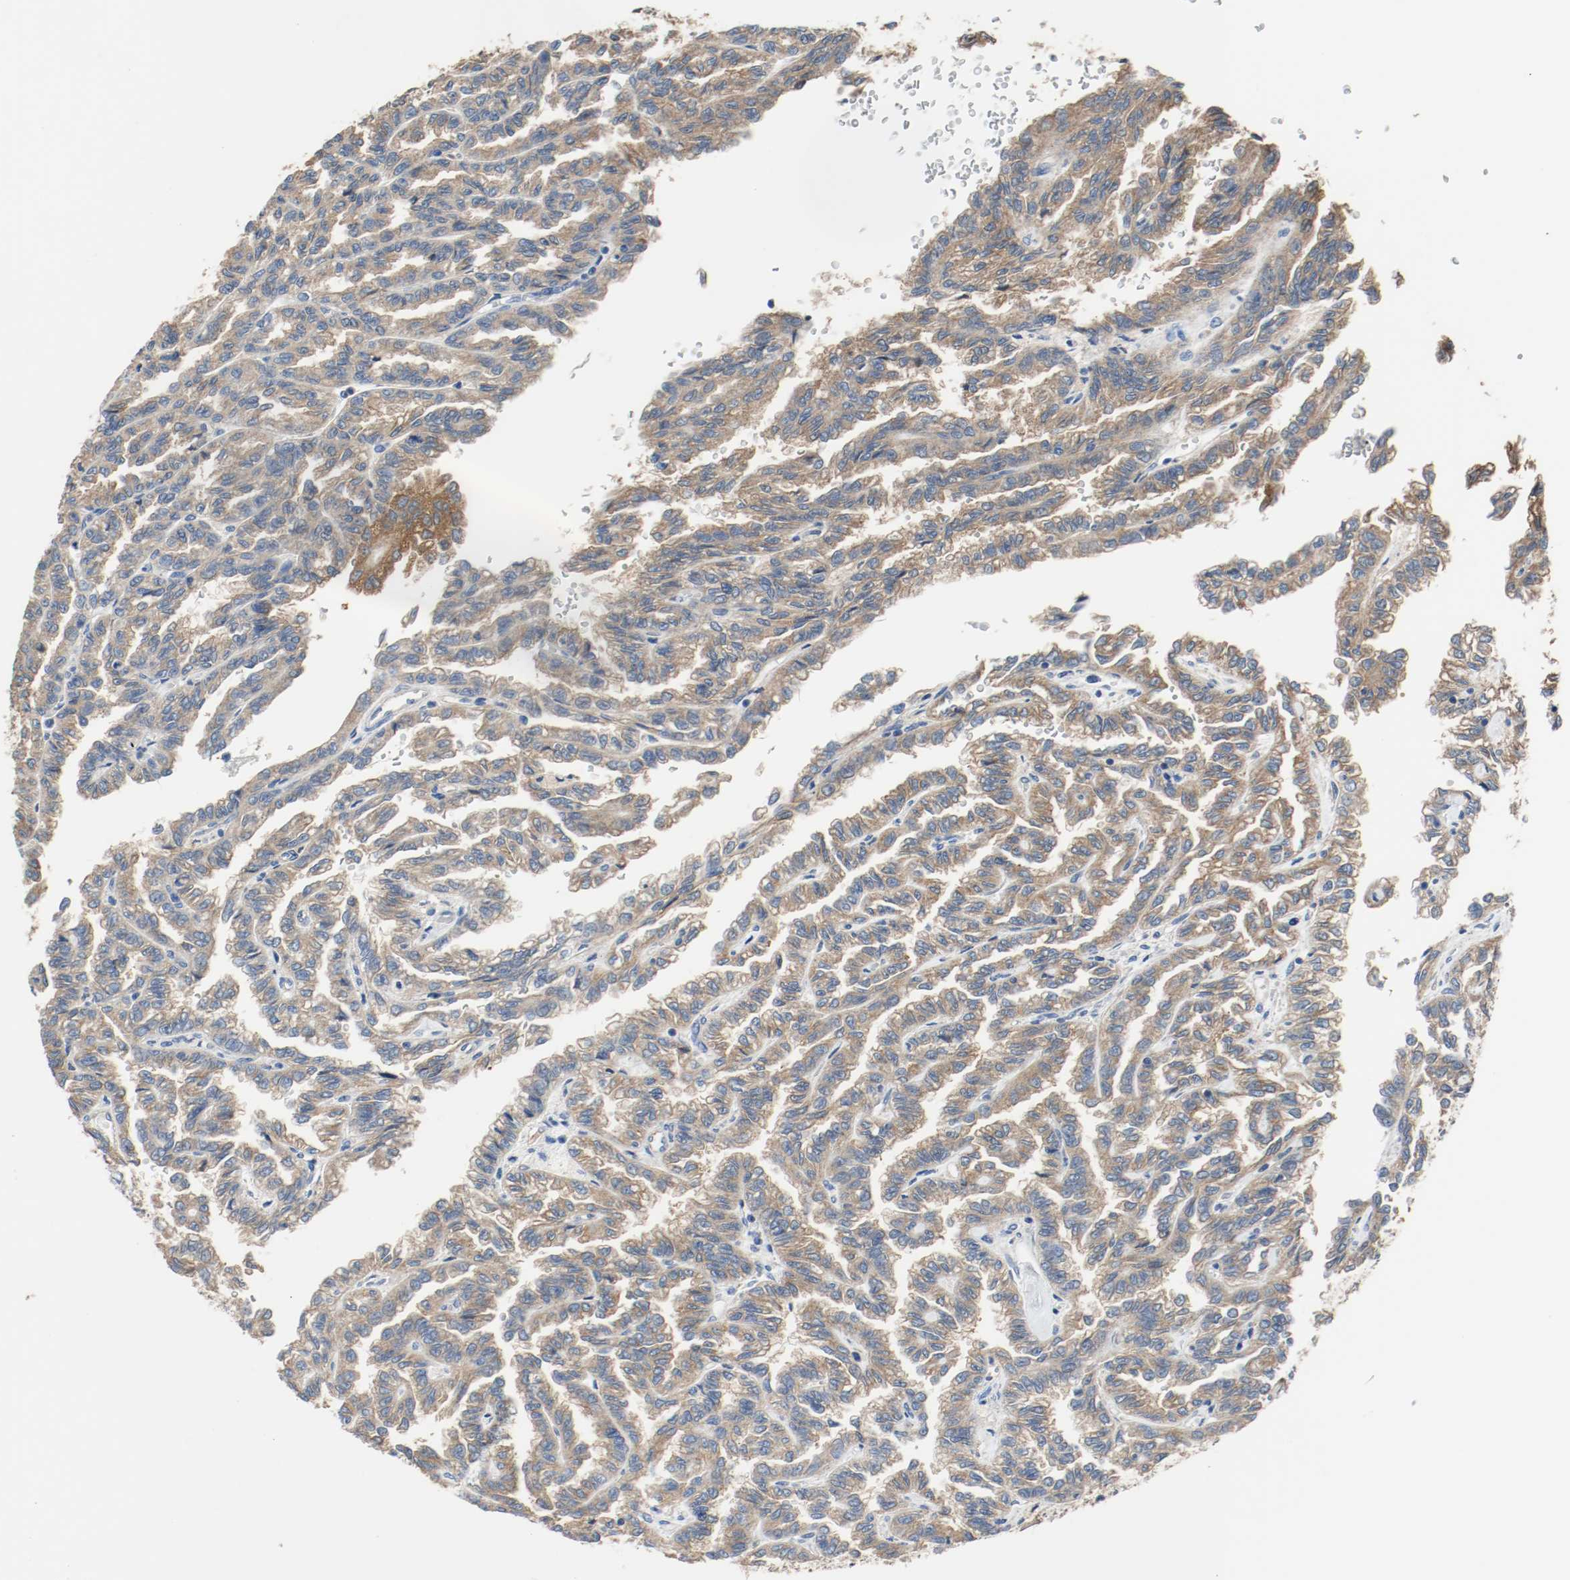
{"staining": {"intensity": "weak", "quantity": ">75%", "location": "cytoplasmic/membranous"}, "tissue": "renal cancer", "cell_type": "Tumor cells", "image_type": "cancer", "snomed": [{"axis": "morphology", "description": "Inflammation, NOS"}, {"axis": "morphology", "description": "Adenocarcinoma, NOS"}, {"axis": "topography", "description": "Kidney"}], "caption": "This image exhibits immunohistochemistry (IHC) staining of human adenocarcinoma (renal), with low weak cytoplasmic/membranous expression in about >75% of tumor cells.", "gene": "TUBA3D", "patient": {"sex": "male", "age": 68}}